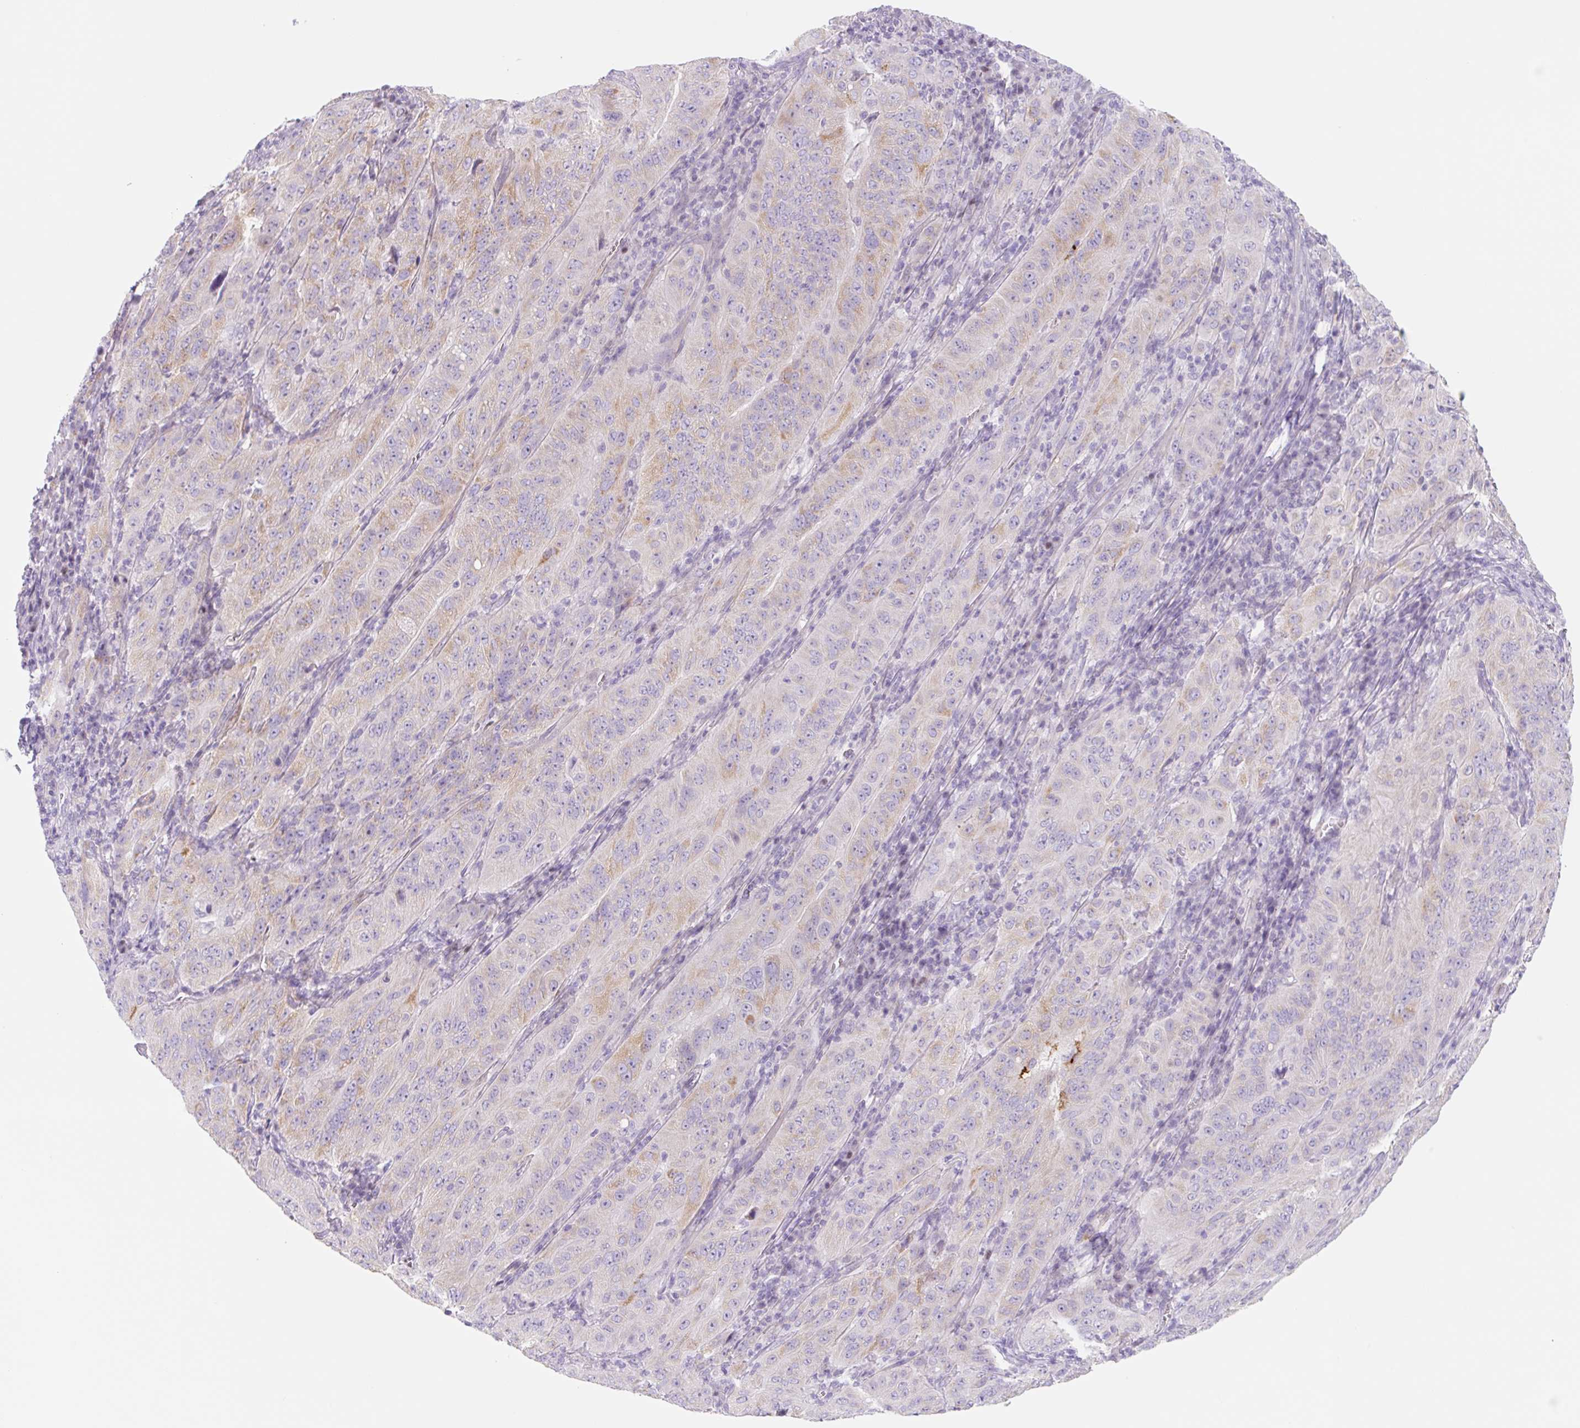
{"staining": {"intensity": "moderate", "quantity": "25%-75%", "location": "cytoplasmic/membranous"}, "tissue": "pancreatic cancer", "cell_type": "Tumor cells", "image_type": "cancer", "snomed": [{"axis": "morphology", "description": "Adenocarcinoma, NOS"}, {"axis": "topography", "description": "Pancreas"}], "caption": "DAB immunohistochemical staining of human pancreatic adenocarcinoma exhibits moderate cytoplasmic/membranous protein expression in approximately 25%-75% of tumor cells.", "gene": "LYVE1", "patient": {"sex": "male", "age": 63}}